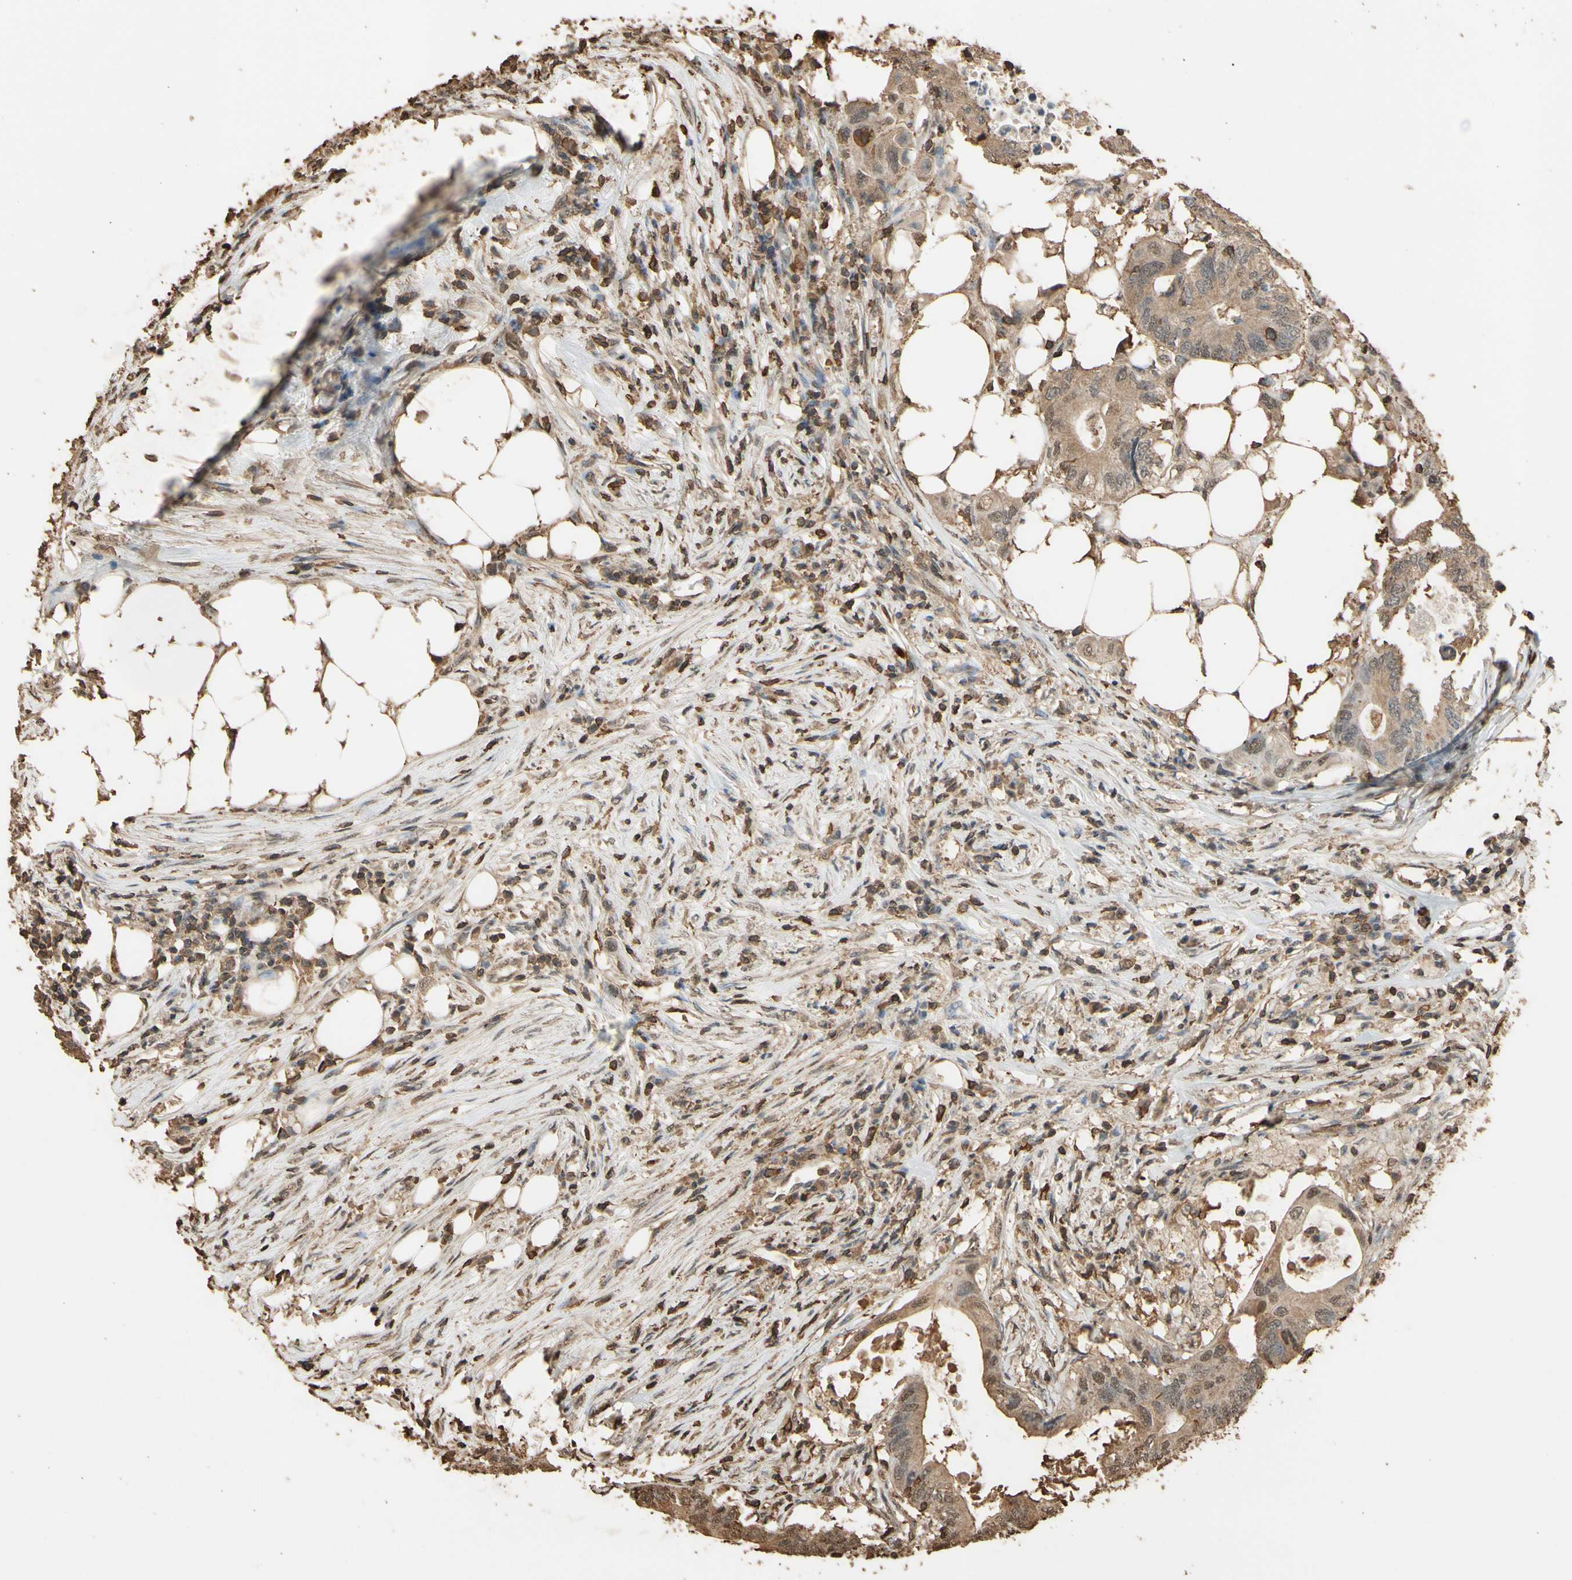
{"staining": {"intensity": "moderate", "quantity": ">75%", "location": "cytoplasmic/membranous,nuclear"}, "tissue": "colorectal cancer", "cell_type": "Tumor cells", "image_type": "cancer", "snomed": [{"axis": "morphology", "description": "Adenocarcinoma, NOS"}, {"axis": "topography", "description": "Colon"}], "caption": "Protein staining of colorectal adenocarcinoma tissue demonstrates moderate cytoplasmic/membranous and nuclear expression in about >75% of tumor cells. The staining is performed using DAB (3,3'-diaminobenzidine) brown chromogen to label protein expression. The nuclei are counter-stained blue using hematoxylin.", "gene": "TNFSF13B", "patient": {"sex": "male", "age": 71}}